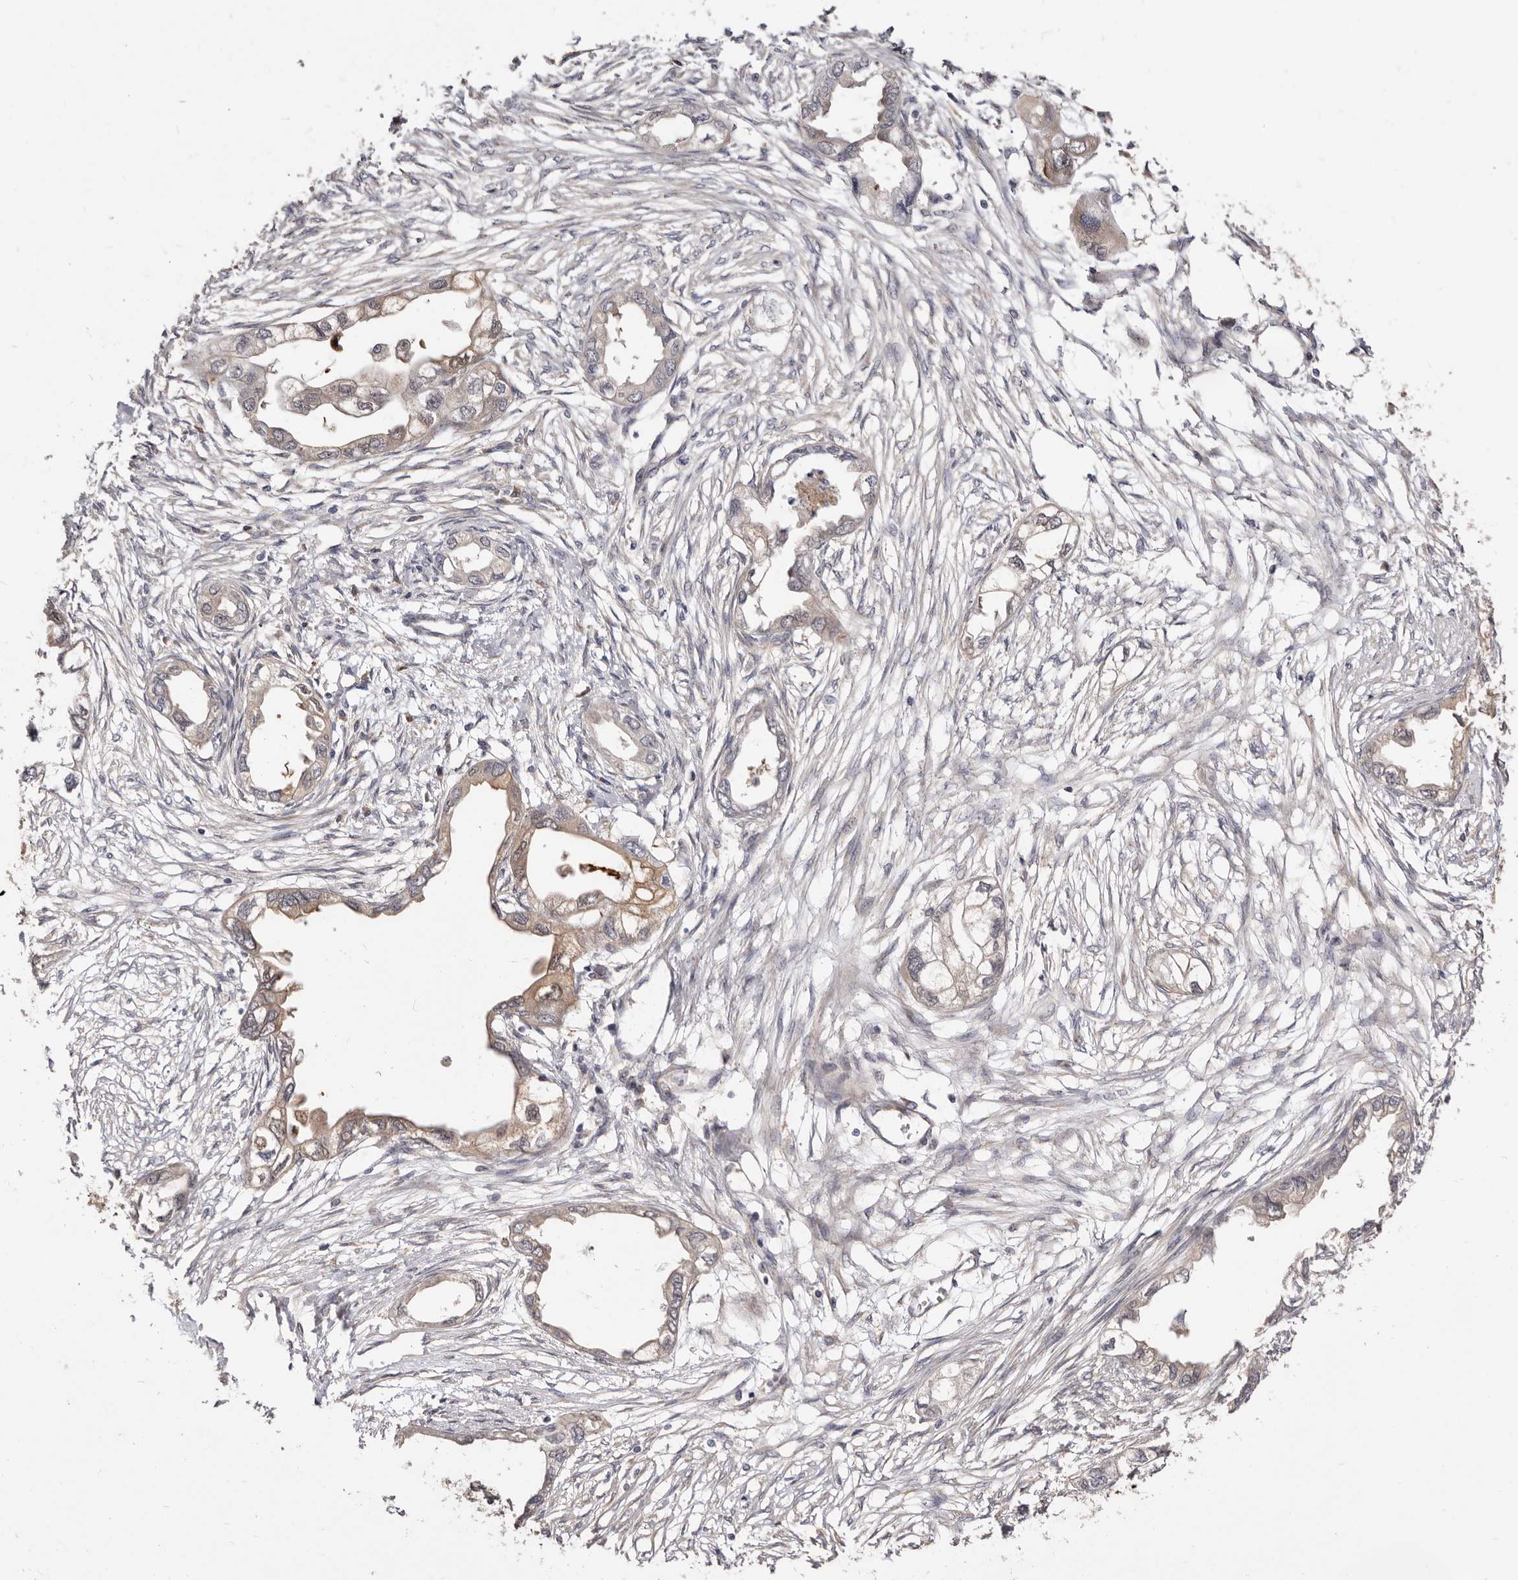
{"staining": {"intensity": "weak", "quantity": "25%-75%", "location": "cytoplasmic/membranous"}, "tissue": "endometrial cancer", "cell_type": "Tumor cells", "image_type": "cancer", "snomed": [{"axis": "morphology", "description": "Adenocarcinoma, NOS"}, {"axis": "morphology", "description": "Adenocarcinoma, metastatic, NOS"}, {"axis": "topography", "description": "Adipose tissue"}, {"axis": "topography", "description": "Endometrium"}], "caption": "Human metastatic adenocarcinoma (endometrial) stained with a protein marker shows weak staining in tumor cells.", "gene": "GPATCH4", "patient": {"sex": "female", "age": 67}}